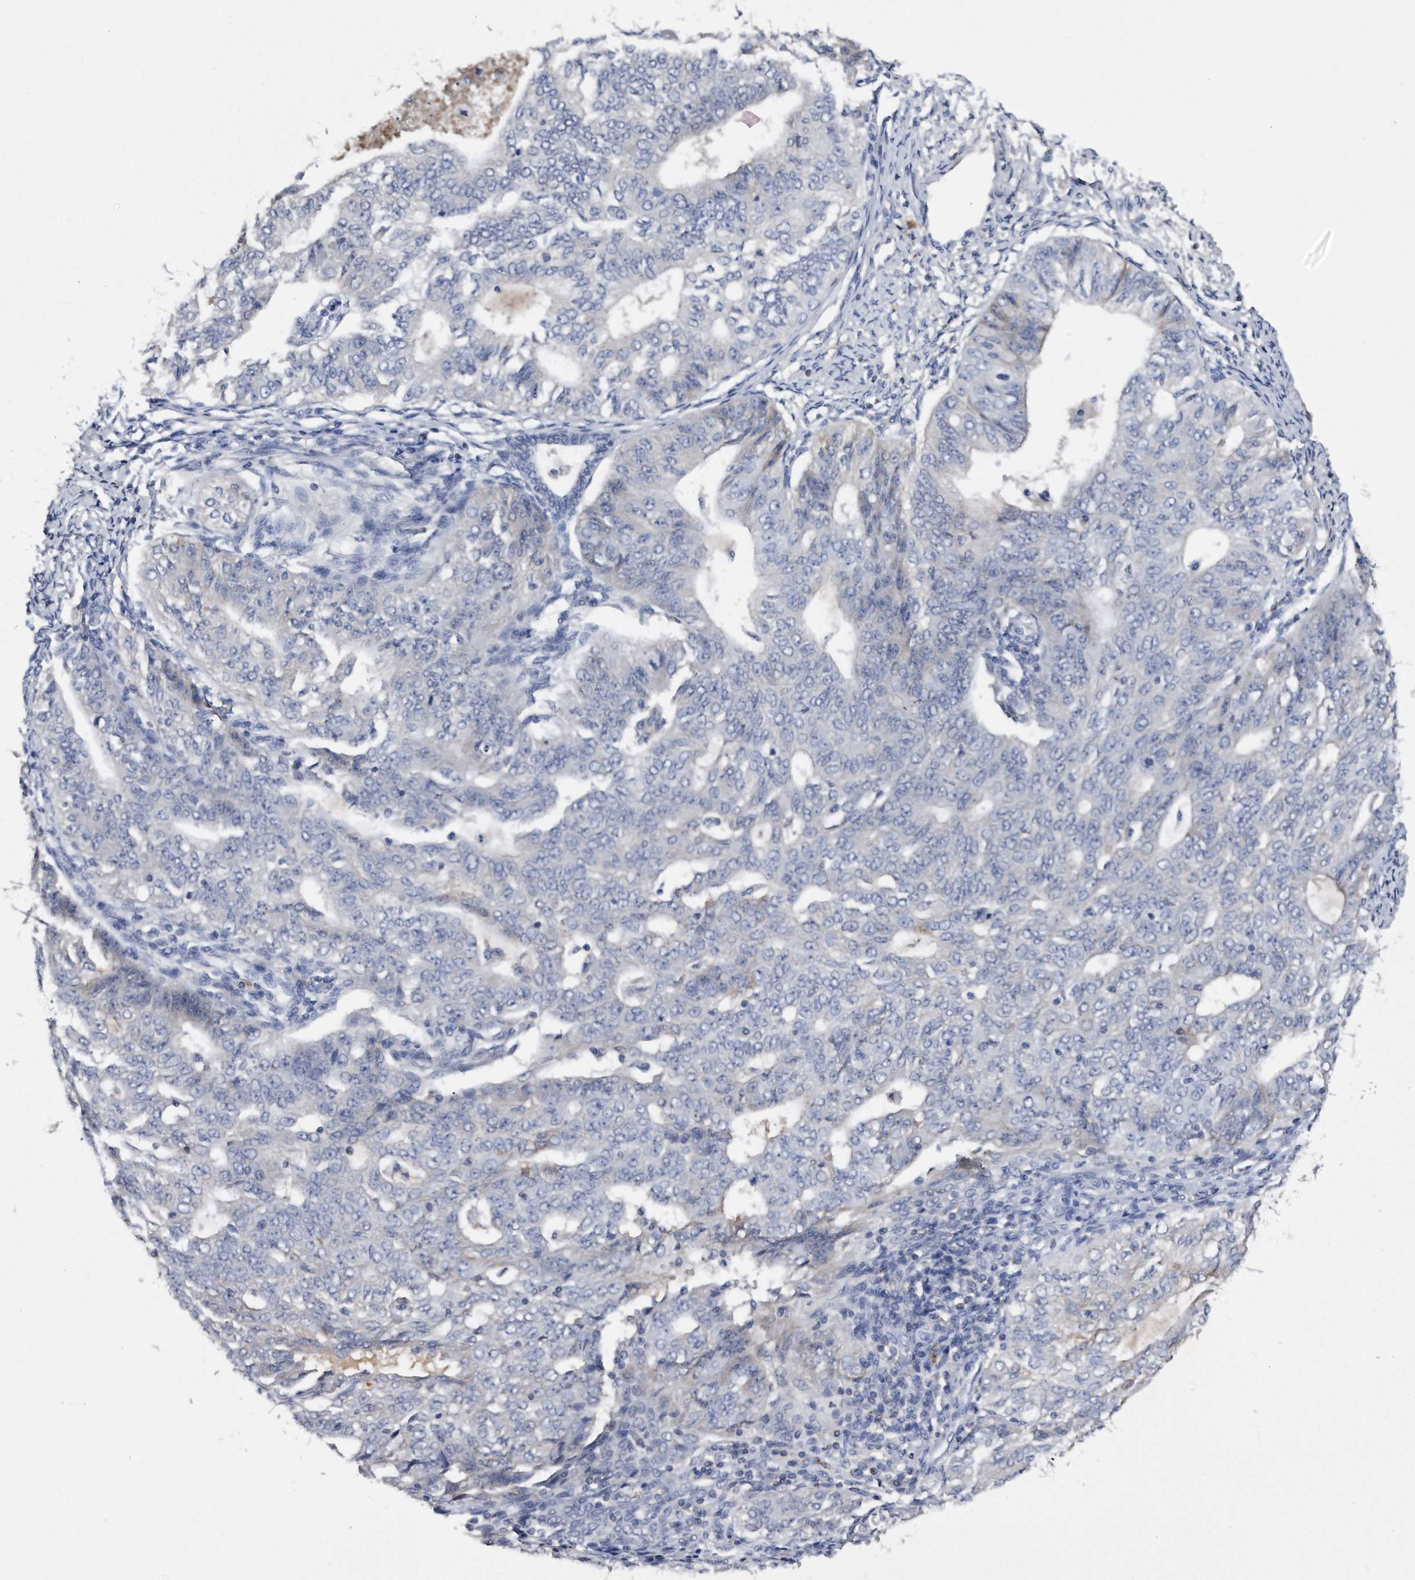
{"staining": {"intensity": "negative", "quantity": "none", "location": "none"}, "tissue": "endometrial cancer", "cell_type": "Tumor cells", "image_type": "cancer", "snomed": [{"axis": "morphology", "description": "Adenocarcinoma, NOS"}, {"axis": "topography", "description": "Endometrium"}], "caption": "Immunohistochemistry (IHC) of endometrial adenocarcinoma displays no positivity in tumor cells. The staining was performed using DAB to visualize the protein expression in brown, while the nuclei were stained in blue with hematoxylin (Magnification: 20x).", "gene": "ASNS", "patient": {"sex": "female", "age": 32}}